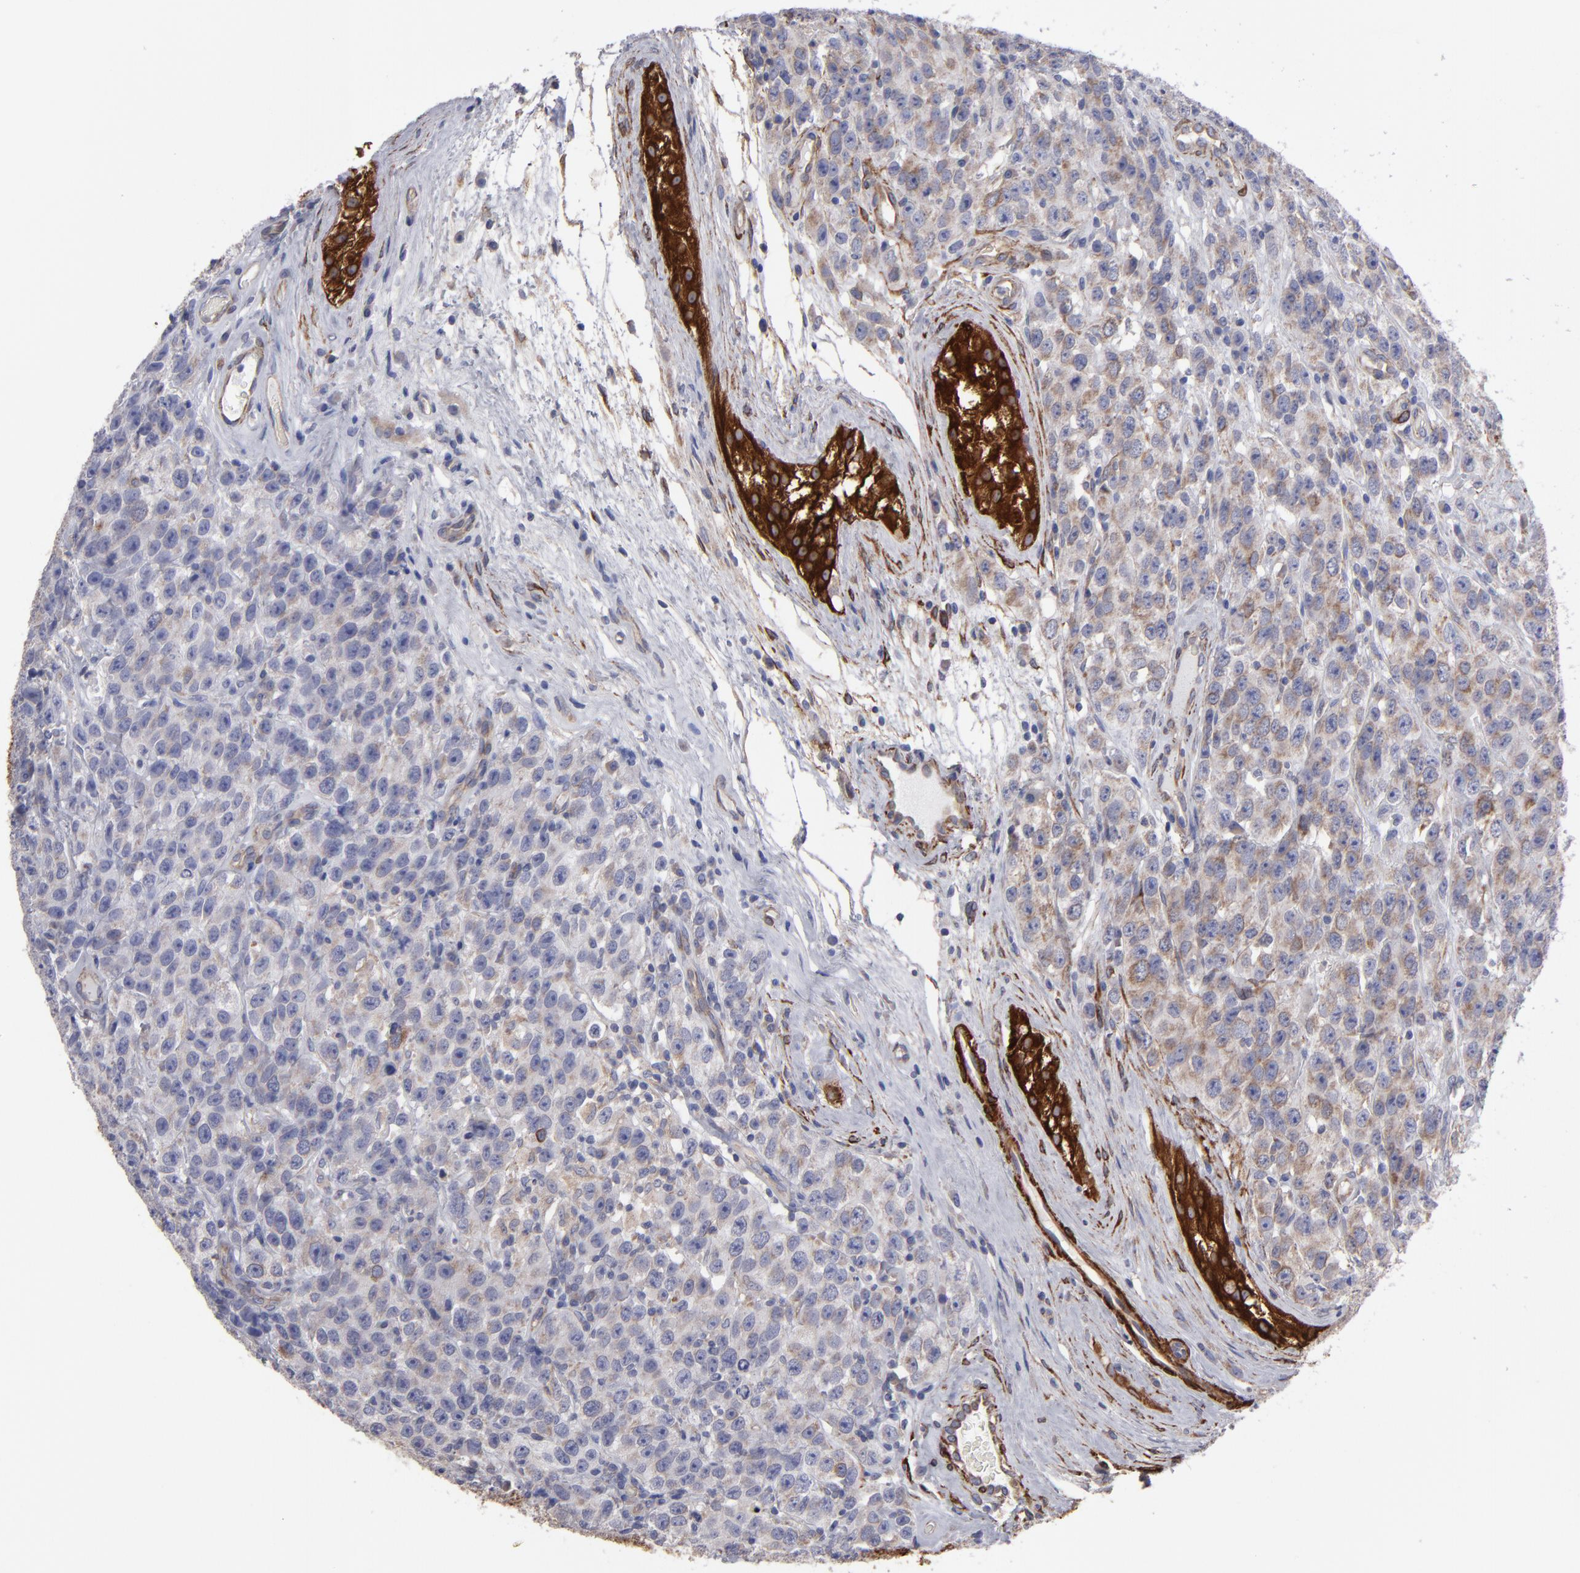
{"staining": {"intensity": "weak", "quantity": "25%-75%", "location": "cytoplasmic/membranous"}, "tissue": "testis cancer", "cell_type": "Tumor cells", "image_type": "cancer", "snomed": [{"axis": "morphology", "description": "Seminoma, NOS"}, {"axis": "topography", "description": "Testis"}], "caption": "Tumor cells reveal low levels of weak cytoplasmic/membranous expression in about 25%-75% of cells in human testis seminoma.", "gene": "SLMAP", "patient": {"sex": "male", "age": 52}}